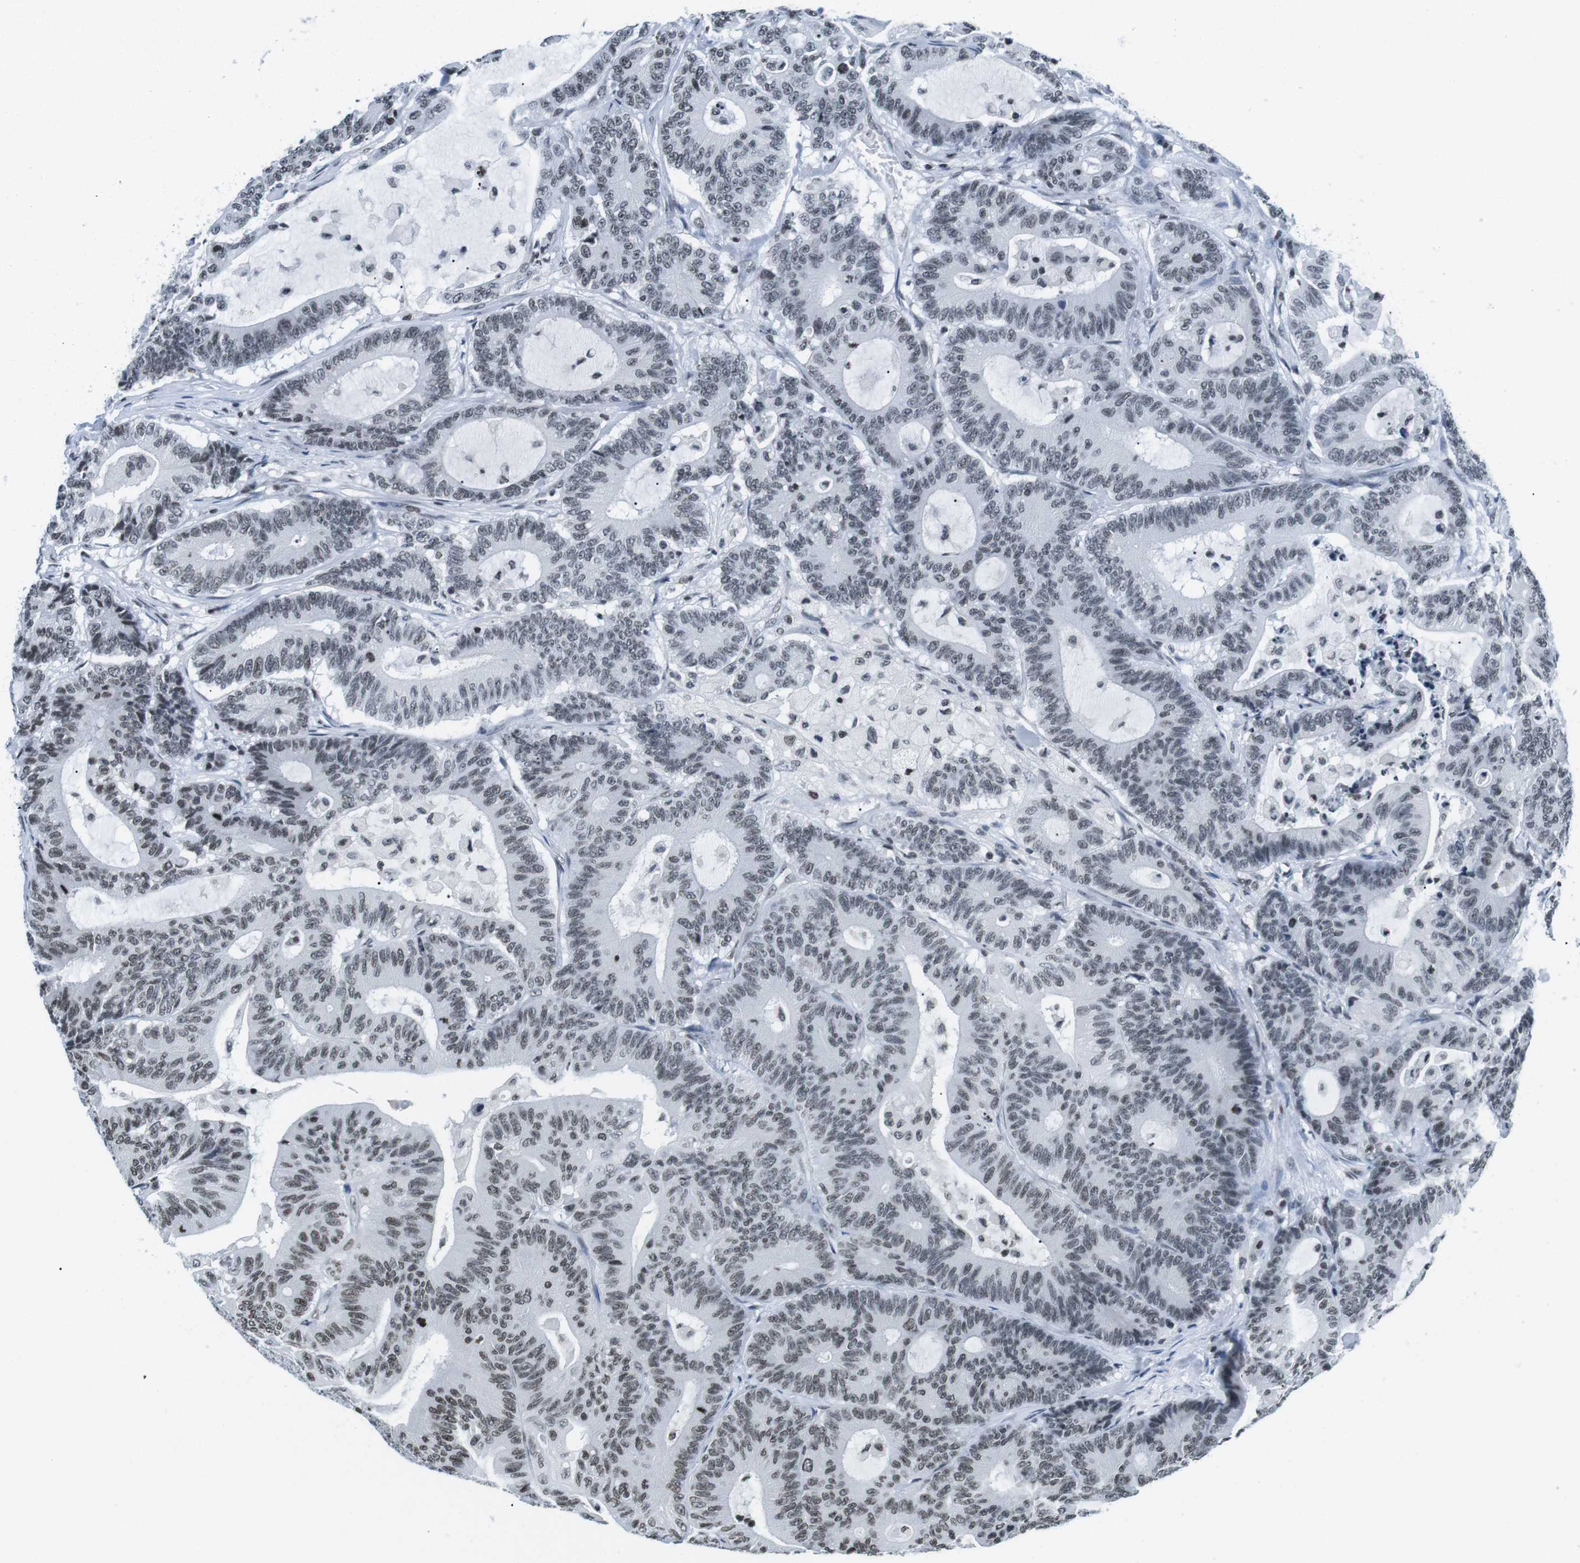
{"staining": {"intensity": "weak", "quantity": "<25%", "location": "nuclear"}, "tissue": "colorectal cancer", "cell_type": "Tumor cells", "image_type": "cancer", "snomed": [{"axis": "morphology", "description": "Adenocarcinoma, NOS"}, {"axis": "topography", "description": "Colon"}], "caption": "An image of human colorectal adenocarcinoma is negative for staining in tumor cells.", "gene": "E2F2", "patient": {"sex": "female", "age": 84}}